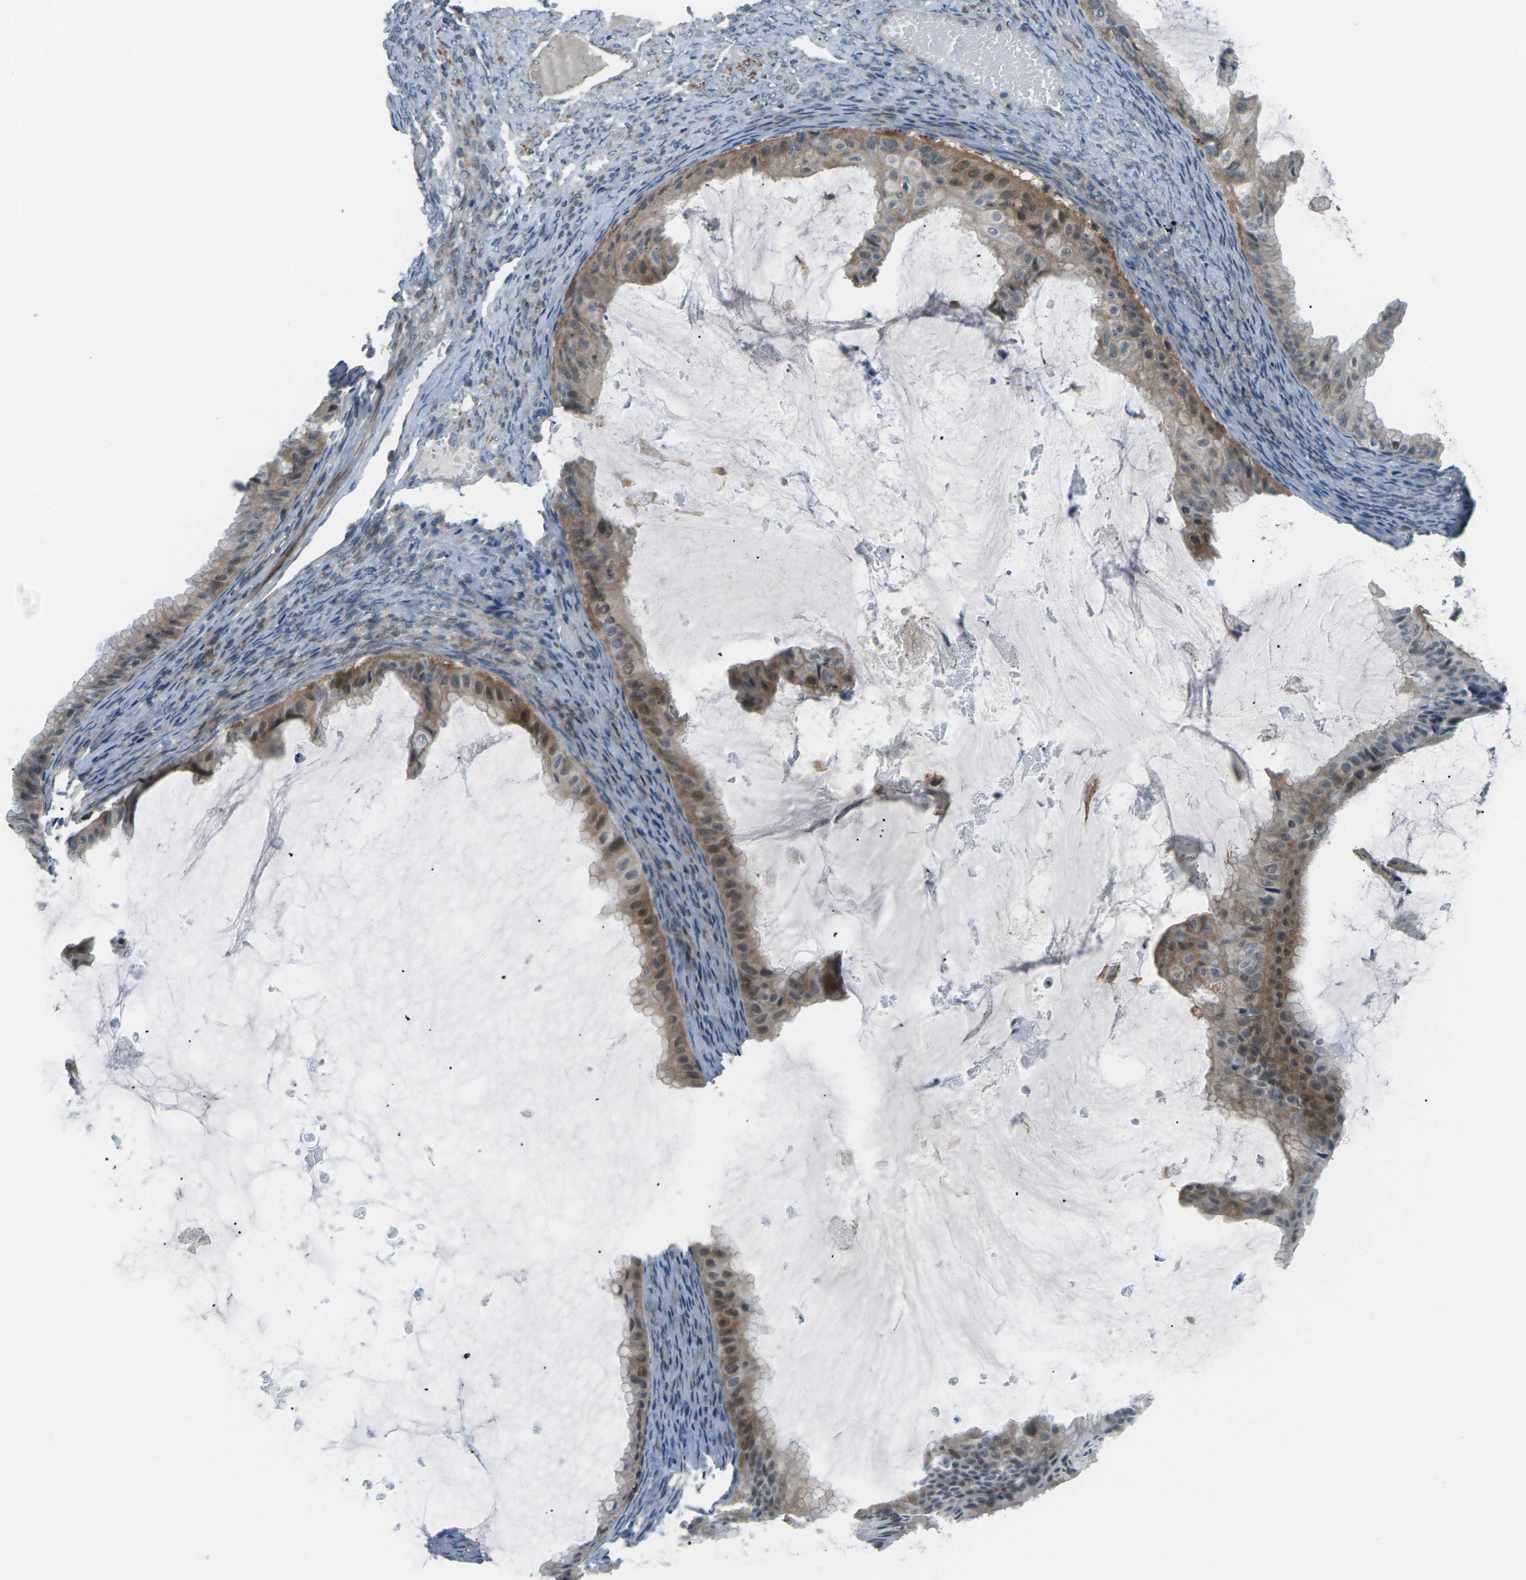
{"staining": {"intensity": "moderate", "quantity": "25%-75%", "location": "cytoplasmic/membranous"}, "tissue": "ovarian cancer", "cell_type": "Tumor cells", "image_type": "cancer", "snomed": [{"axis": "morphology", "description": "Cystadenocarcinoma, mucinous, NOS"}, {"axis": "topography", "description": "Ovary"}], "caption": "Ovarian cancer stained with a brown dye exhibits moderate cytoplasmic/membranous positive positivity in approximately 25%-75% of tumor cells.", "gene": "SLC13A3", "patient": {"sex": "female", "age": 61}}